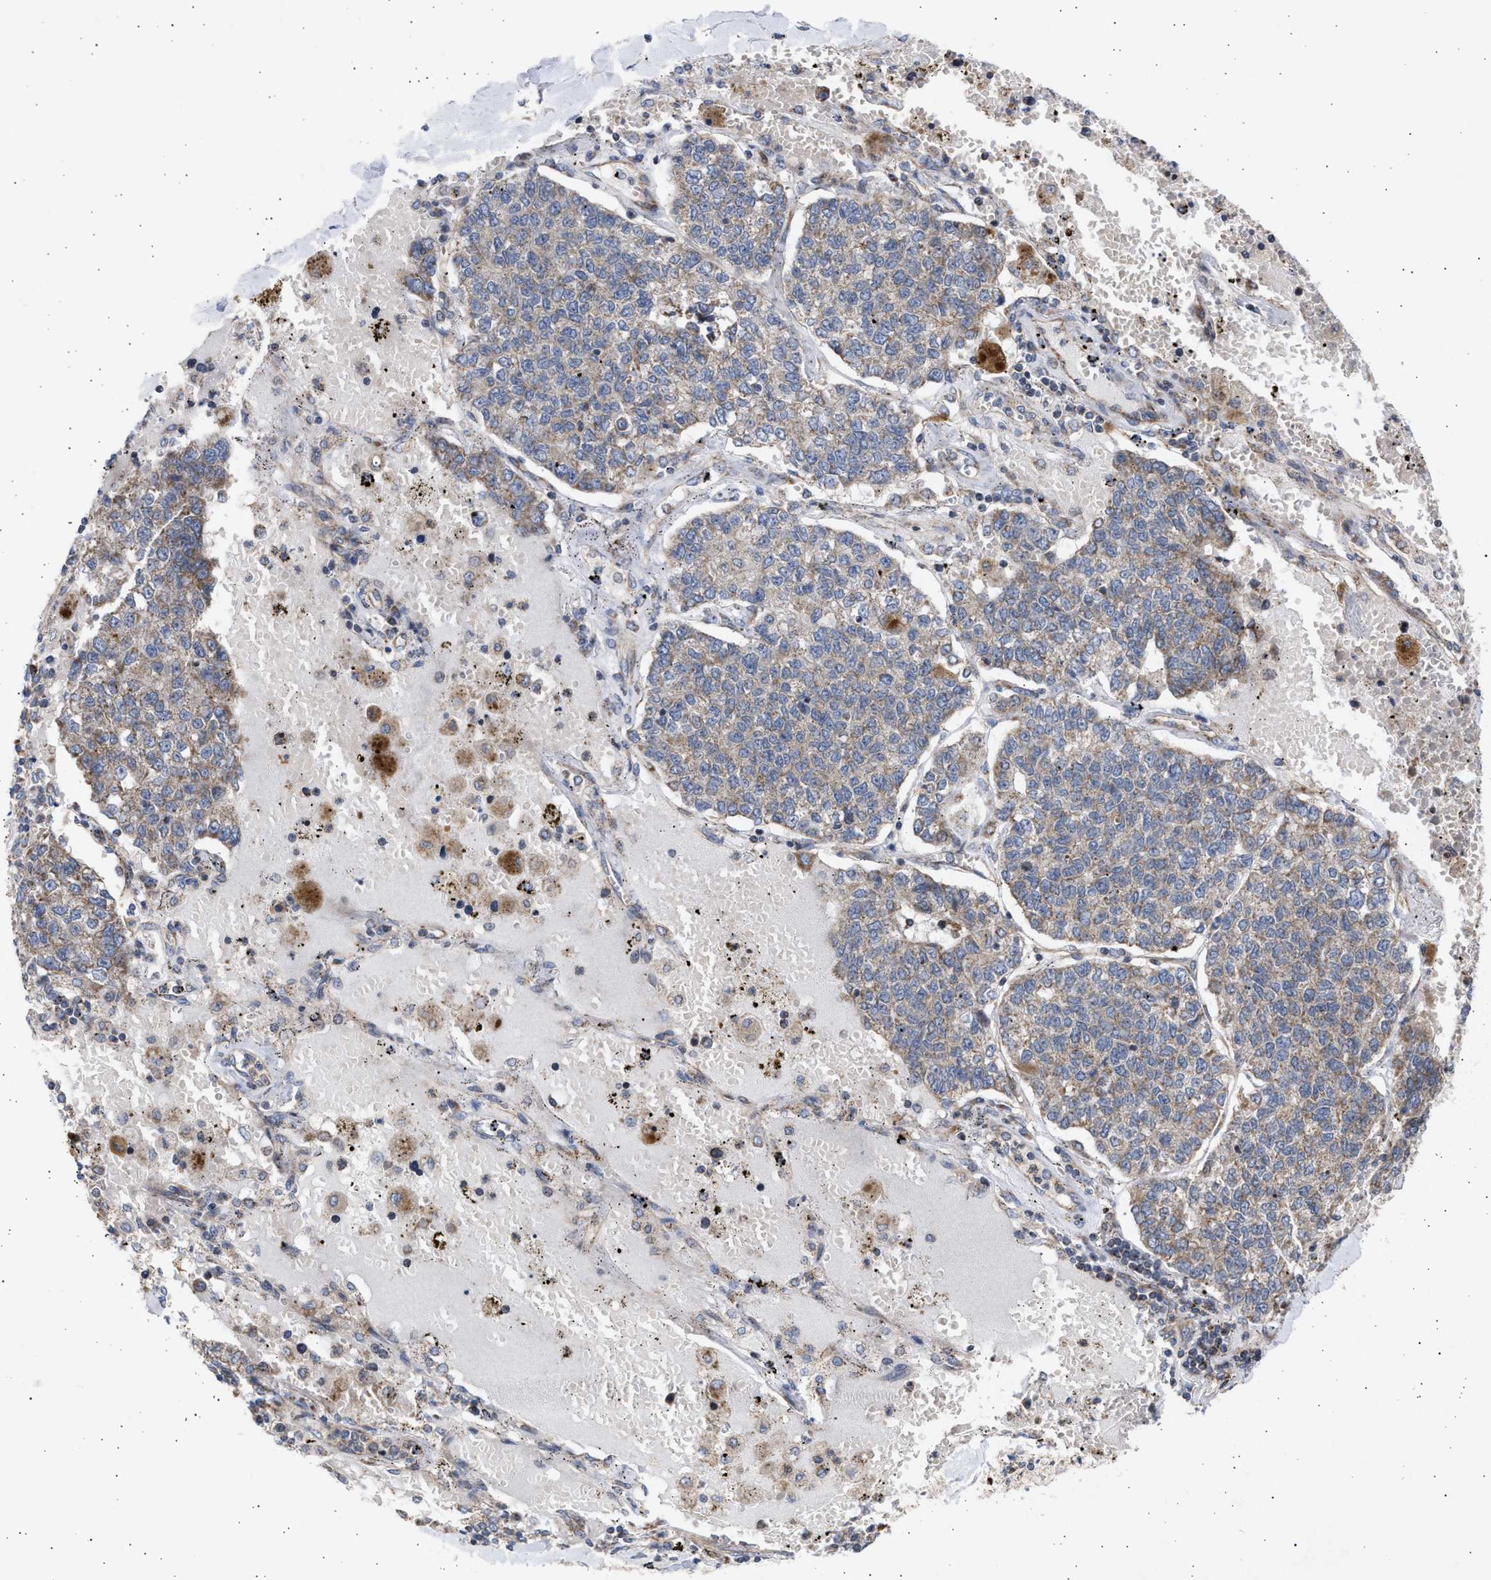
{"staining": {"intensity": "weak", "quantity": ">75%", "location": "cytoplasmic/membranous"}, "tissue": "lung cancer", "cell_type": "Tumor cells", "image_type": "cancer", "snomed": [{"axis": "morphology", "description": "Adenocarcinoma, NOS"}, {"axis": "topography", "description": "Lung"}], "caption": "Immunohistochemistry (DAB (3,3'-diaminobenzidine)) staining of human lung adenocarcinoma demonstrates weak cytoplasmic/membranous protein staining in about >75% of tumor cells. (brown staining indicates protein expression, while blue staining denotes nuclei).", "gene": "TTC19", "patient": {"sex": "male", "age": 49}}